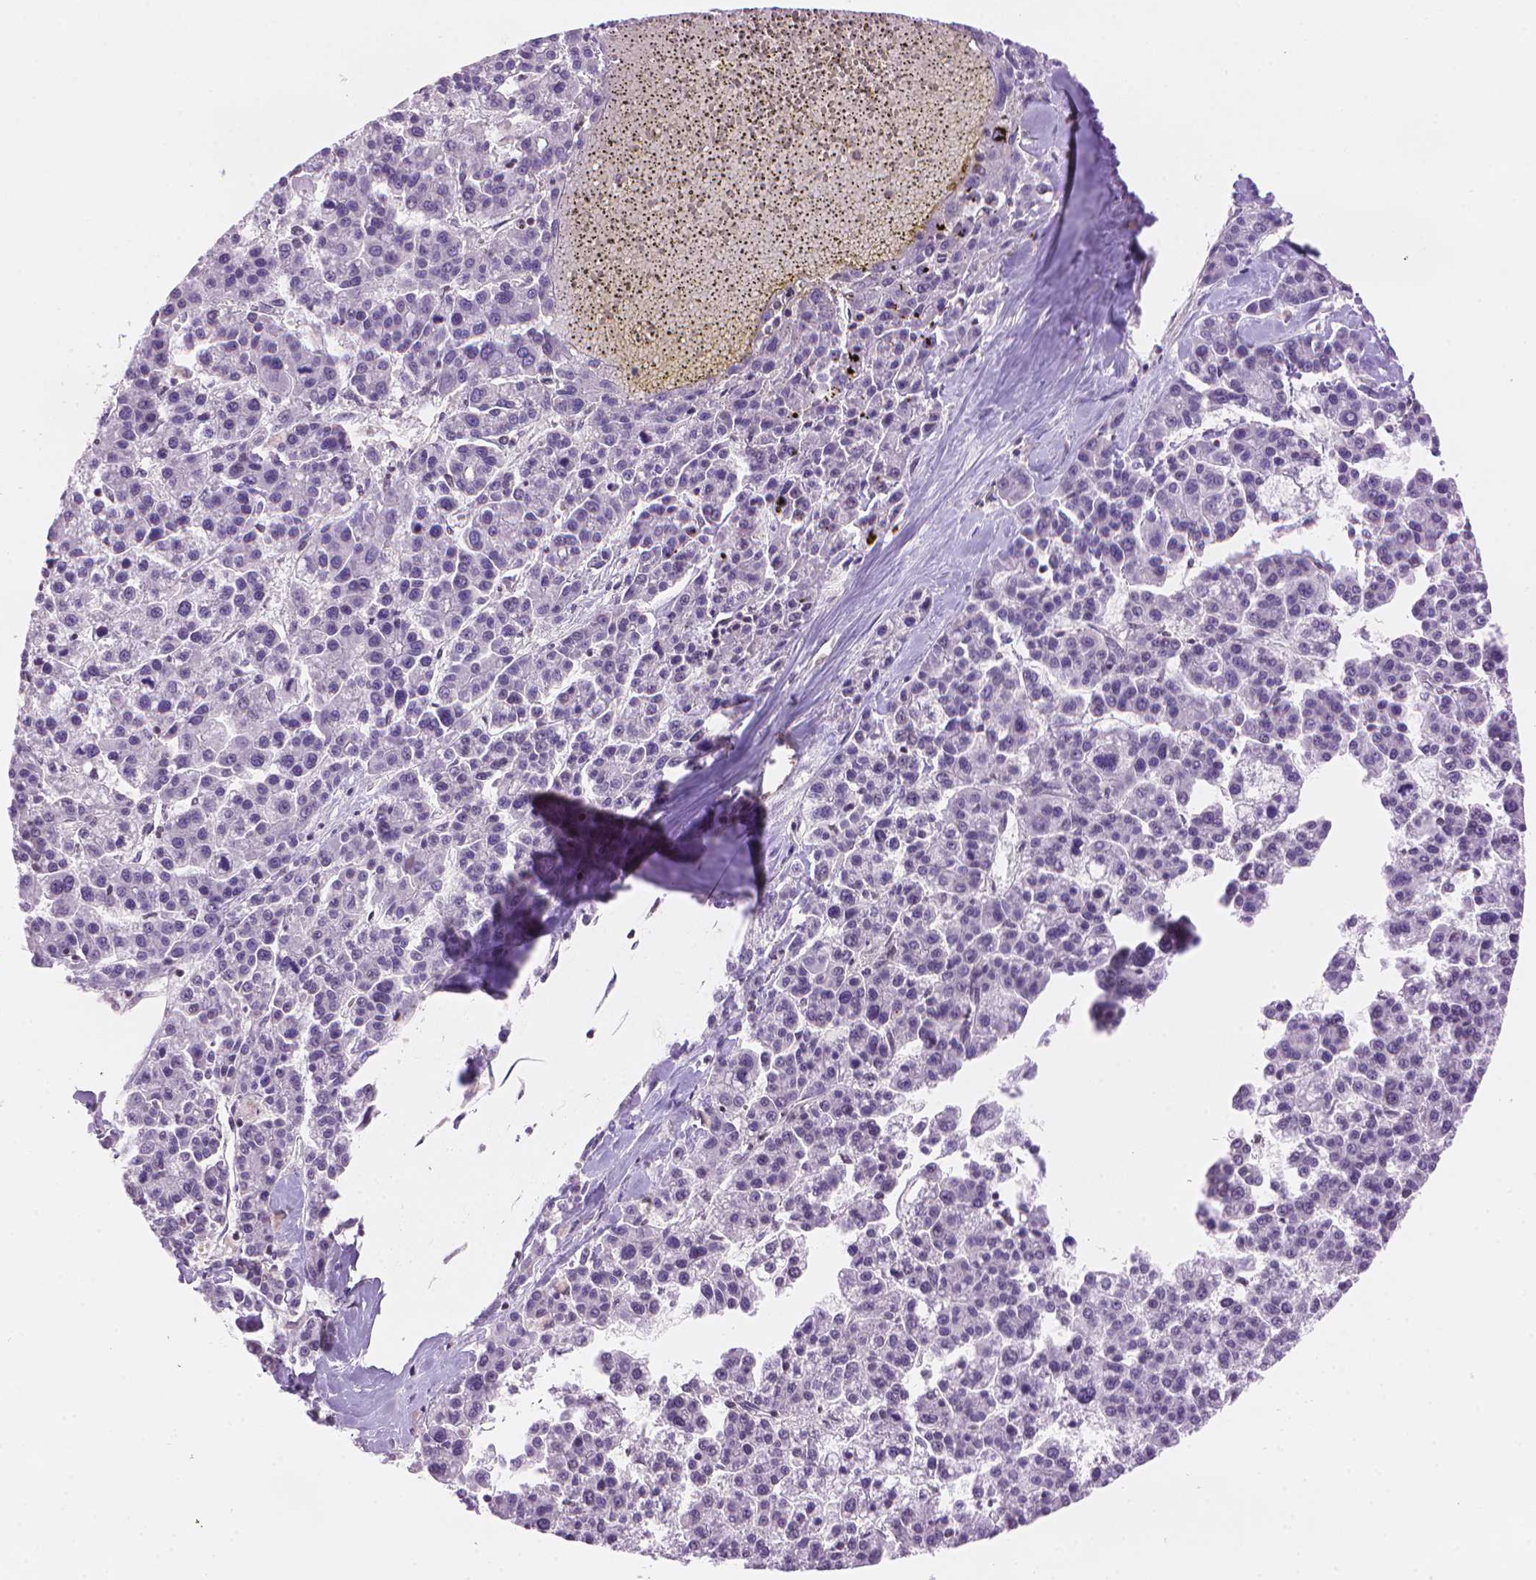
{"staining": {"intensity": "negative", "quantity": "none", "location": "none"}, "tissue": "liver cancer", "cell_type": "Tumor cells", "image_type": "cancer", "snomed": [{"axis": "morphology", "description": "Carcinoma, Hepatocellular, NOS"}, {"axis": "topography", "description": "Liver"}], "caption": "Tumor cells show no significant staining in hepatocellular carcinoma (liver). (DAB IHC visualized using brightfield microscopy, high magnification).", "gene": "TMEM184A", "patient": {"sex": "female", "age": 58}}